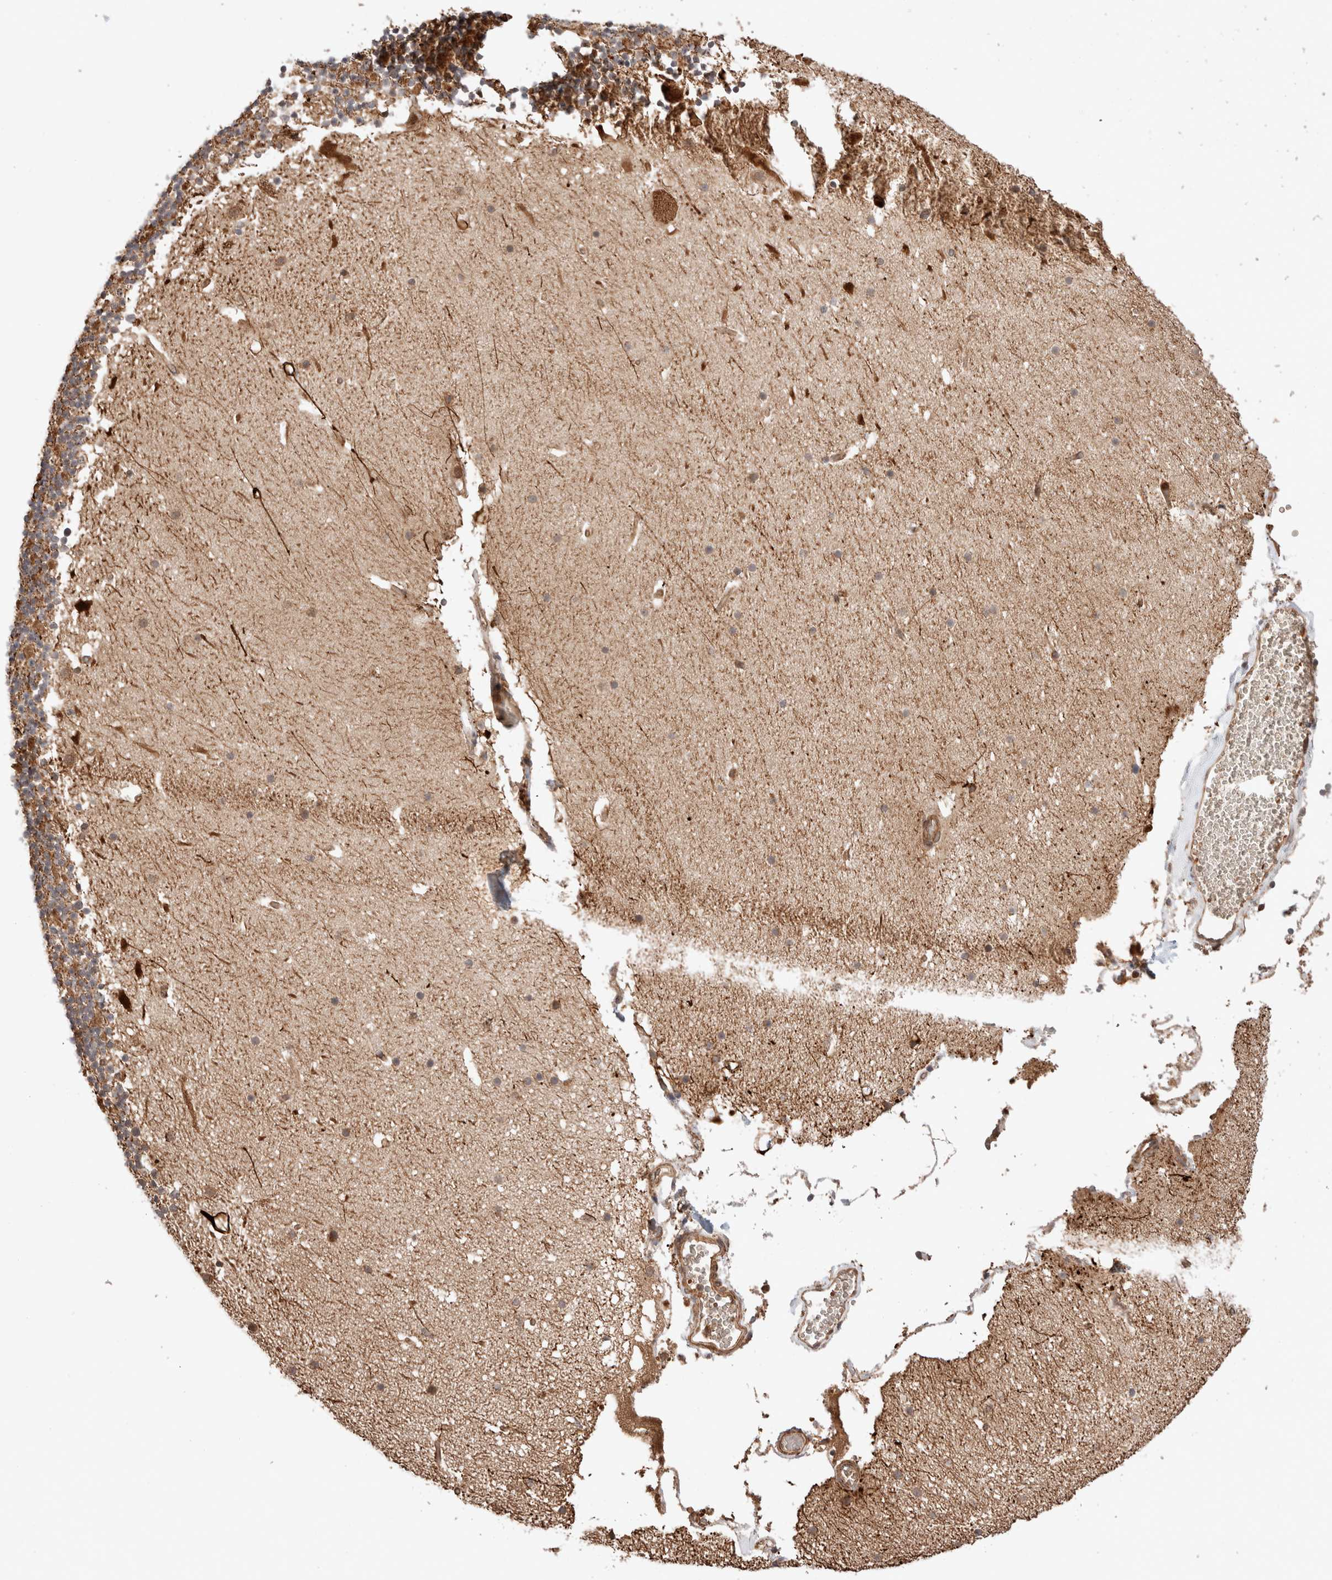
{"staining": {"intensity": "moderate", "quantity": ">75%", "location": "cytoplasmic/membranous"}, "tissue": "cerebellum", "cell_type": "Cells in granular layer", "image_type": "normal", "snomed": [{"axis": "morphology", "description": "Normal tissue, NOS"}, {"axis": "topography", "description": "Cerebellum"}], "caption": "Protein positivity by immunohistochemistry (IHC) demonstrates moderate cytoplasmic/membranous staining in approximately >75% of cells in granular layer in unremarkable cerebellum.", "gene": "ZNF649", "patient": {"sex": "male", "age": 57}}